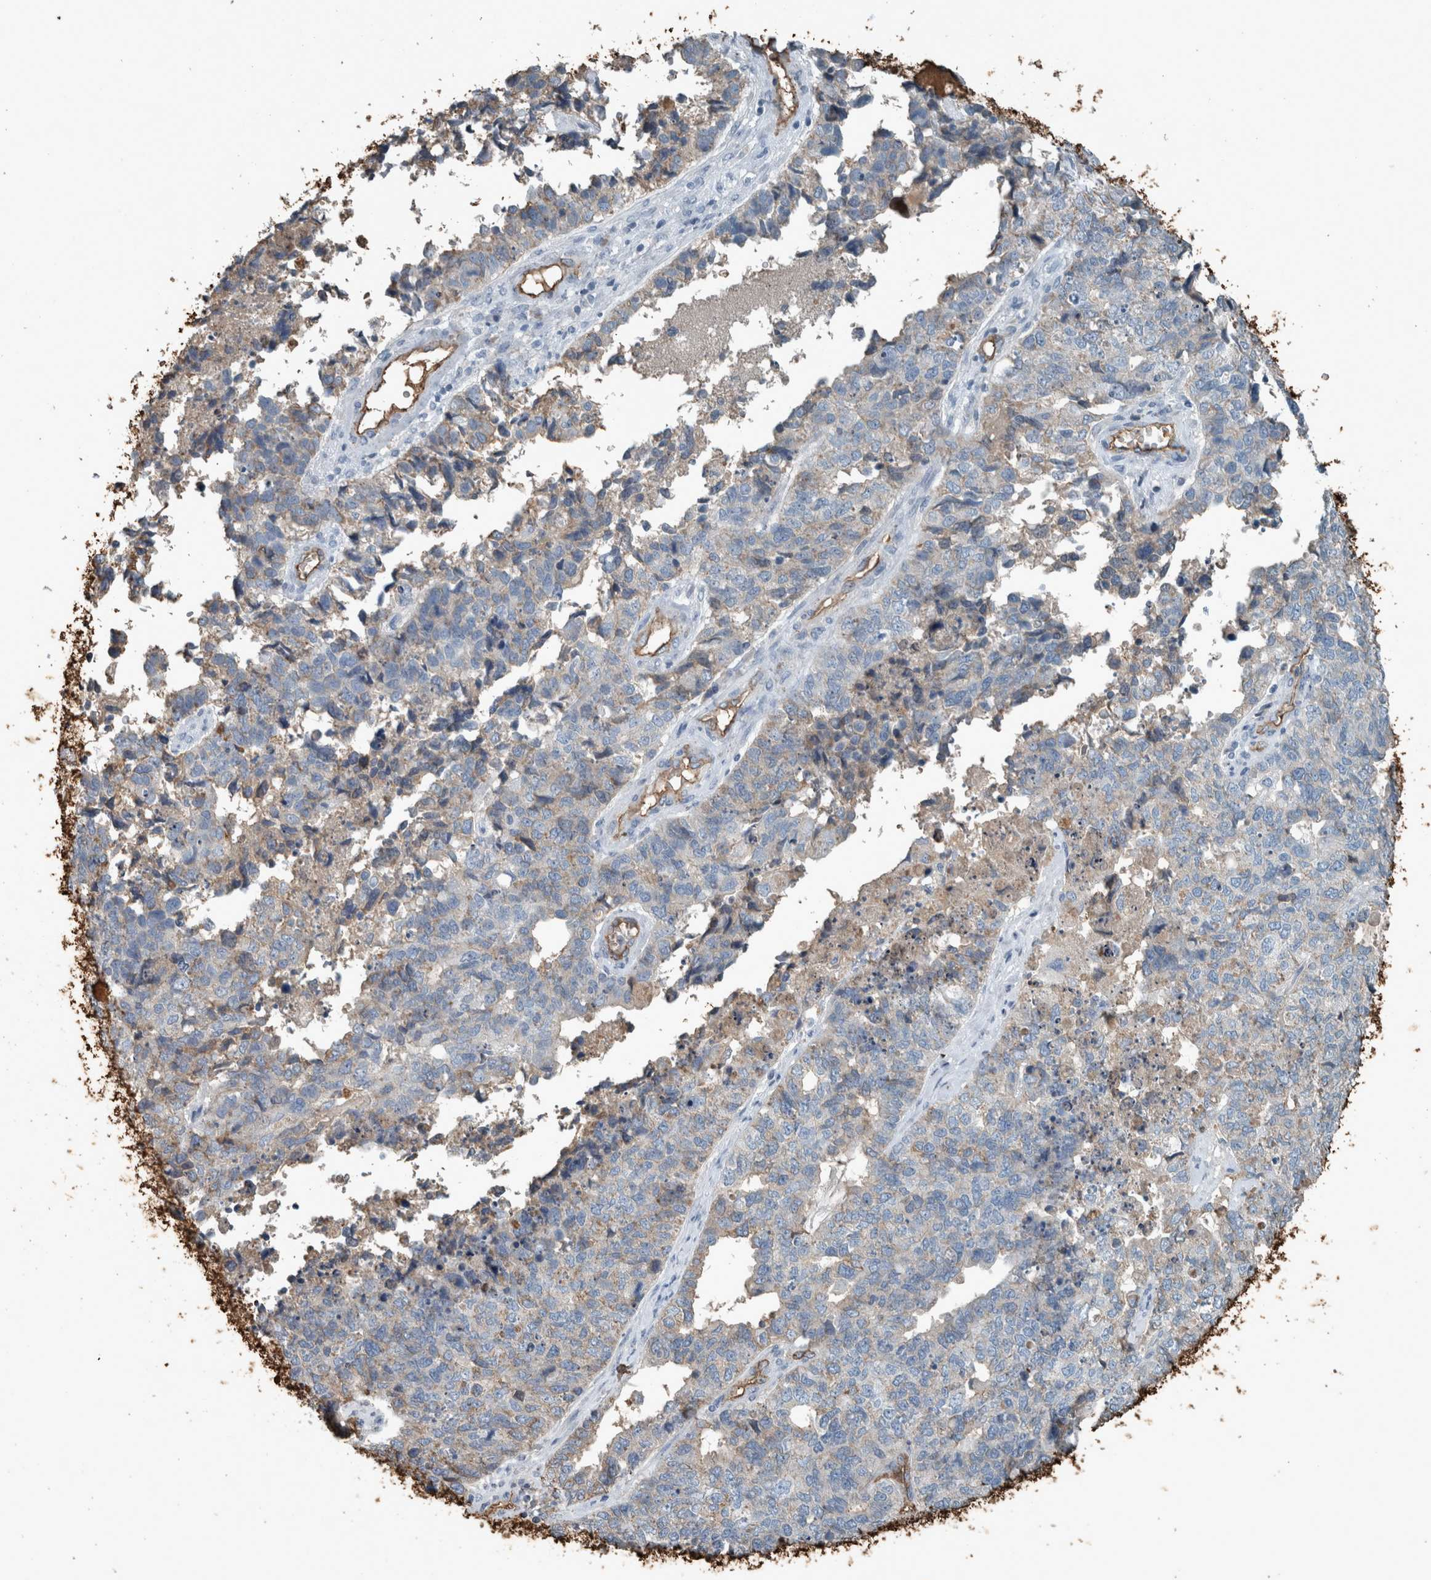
{"staining": {"intensity": "negative", "quantity": "none", "location": "none"}, "tissue": "cervical cancer", "cell_type": "Tumor cells", "image_type": "cancer", "snomed": [{"axis": "morphology", "description": "Squamous cell carcinoma, NOS"}, {"axis": "topography", "description": "Cervix"}], "caption": "The photomicrograph displays no significant staining in tumor cells of cervical squamous cell carcinoma. Brightfield microscopy of IHC stained with DAB (brown) and hematoxylin (blue), captured at high magnification.", "gene": "LBP", "patient": {"sex": "female", "age": 63}}